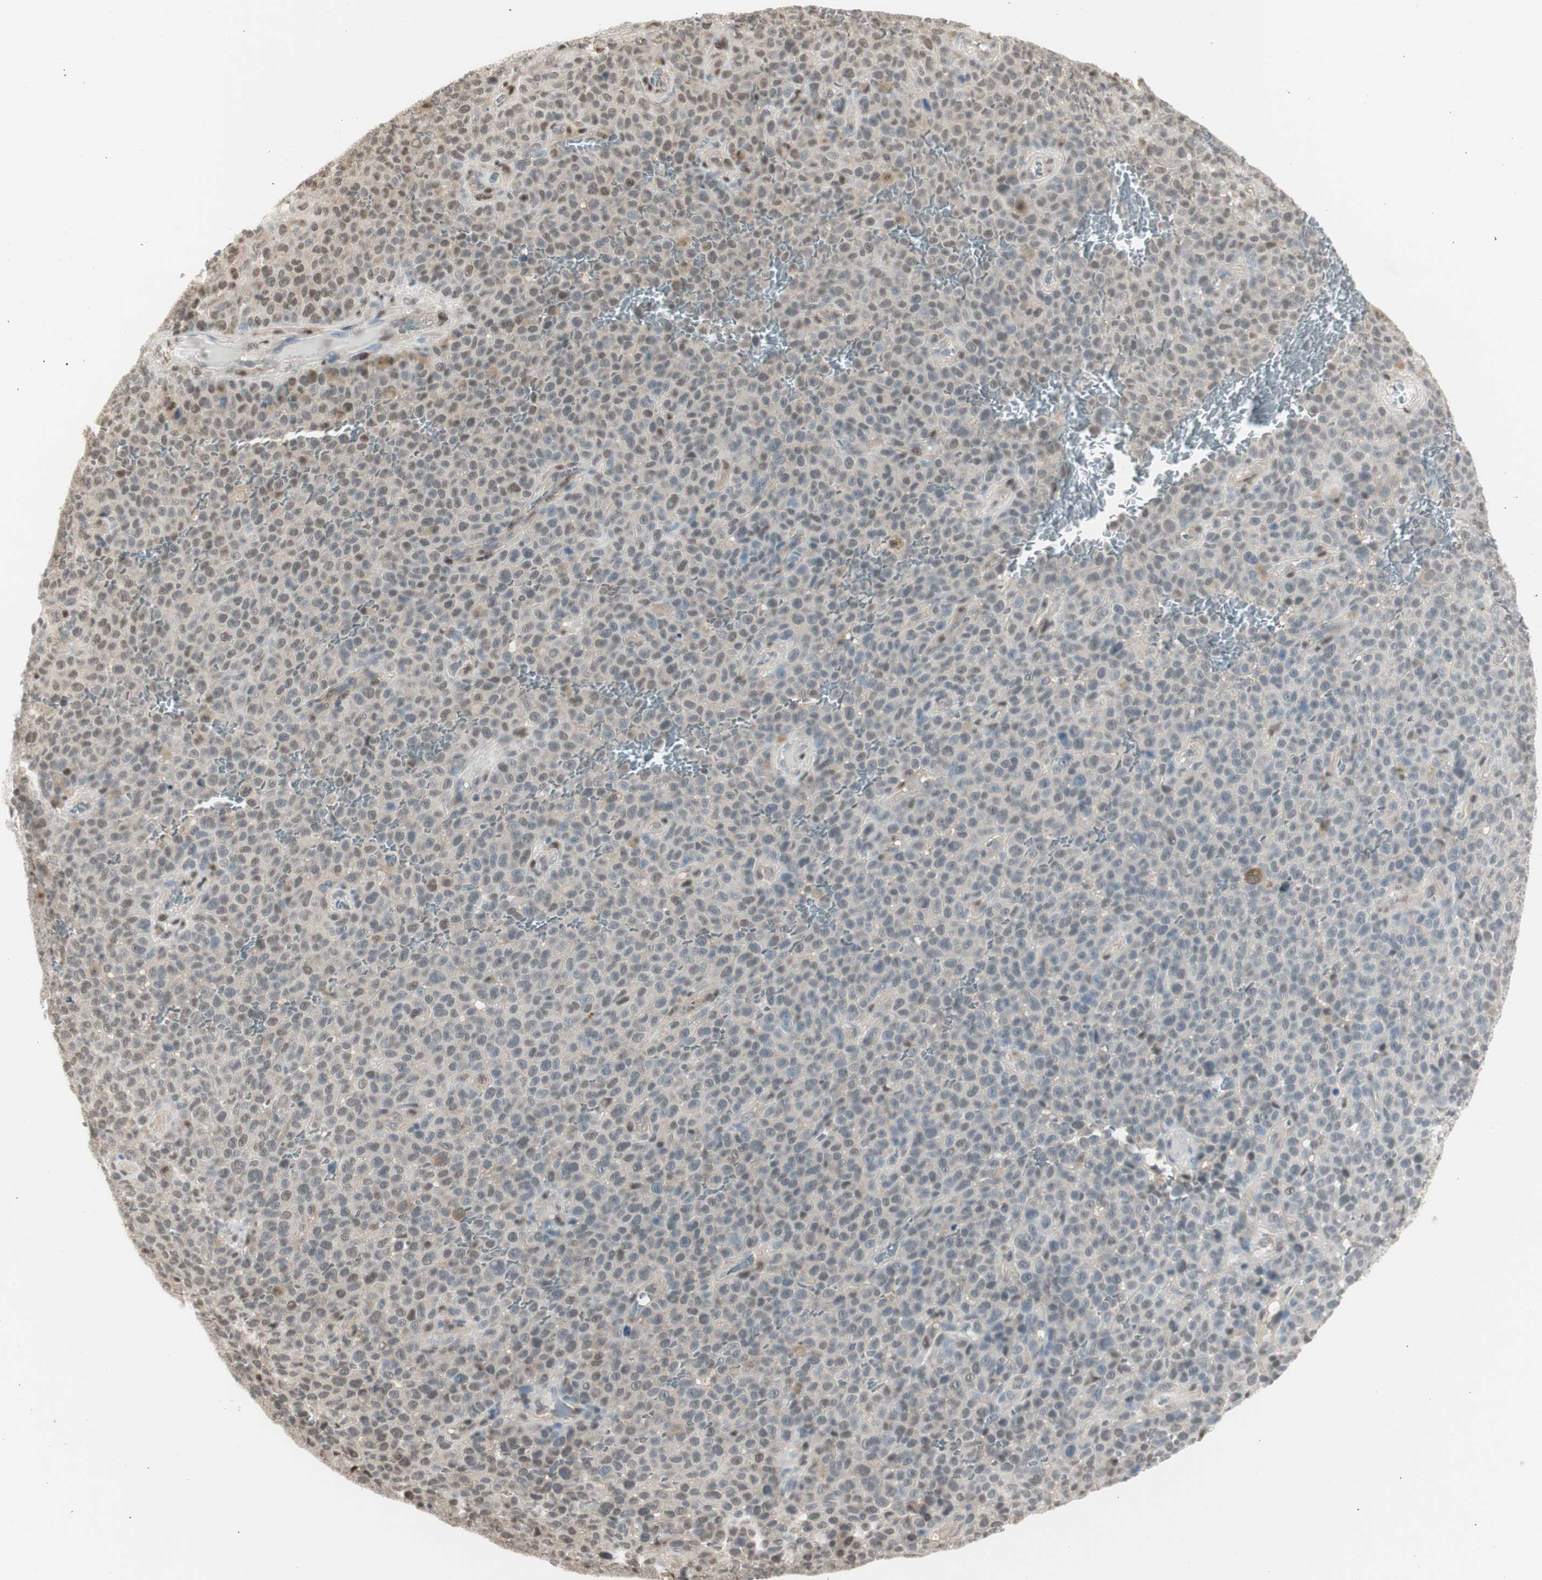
{"staining": {"intensity": "weak", "quantity": "25%-75%", "location": "nuclear"}, "tissue": "melanoma", "cell_type": "Tumor cells", "image_type": "cancer", "snomed": [{"axis": "morphology", "description": "Malignant melanoma, NOS"}, {"axis": "topography", "description": "Skin"}], "caption": "Melanoma was stained to show a protein in brown. There is low levels of weak nuclear positivity in approximately 25%-75% of tumor cells.", "gene": "LONP2", "patient": {"sex": "female", "age": 82}}